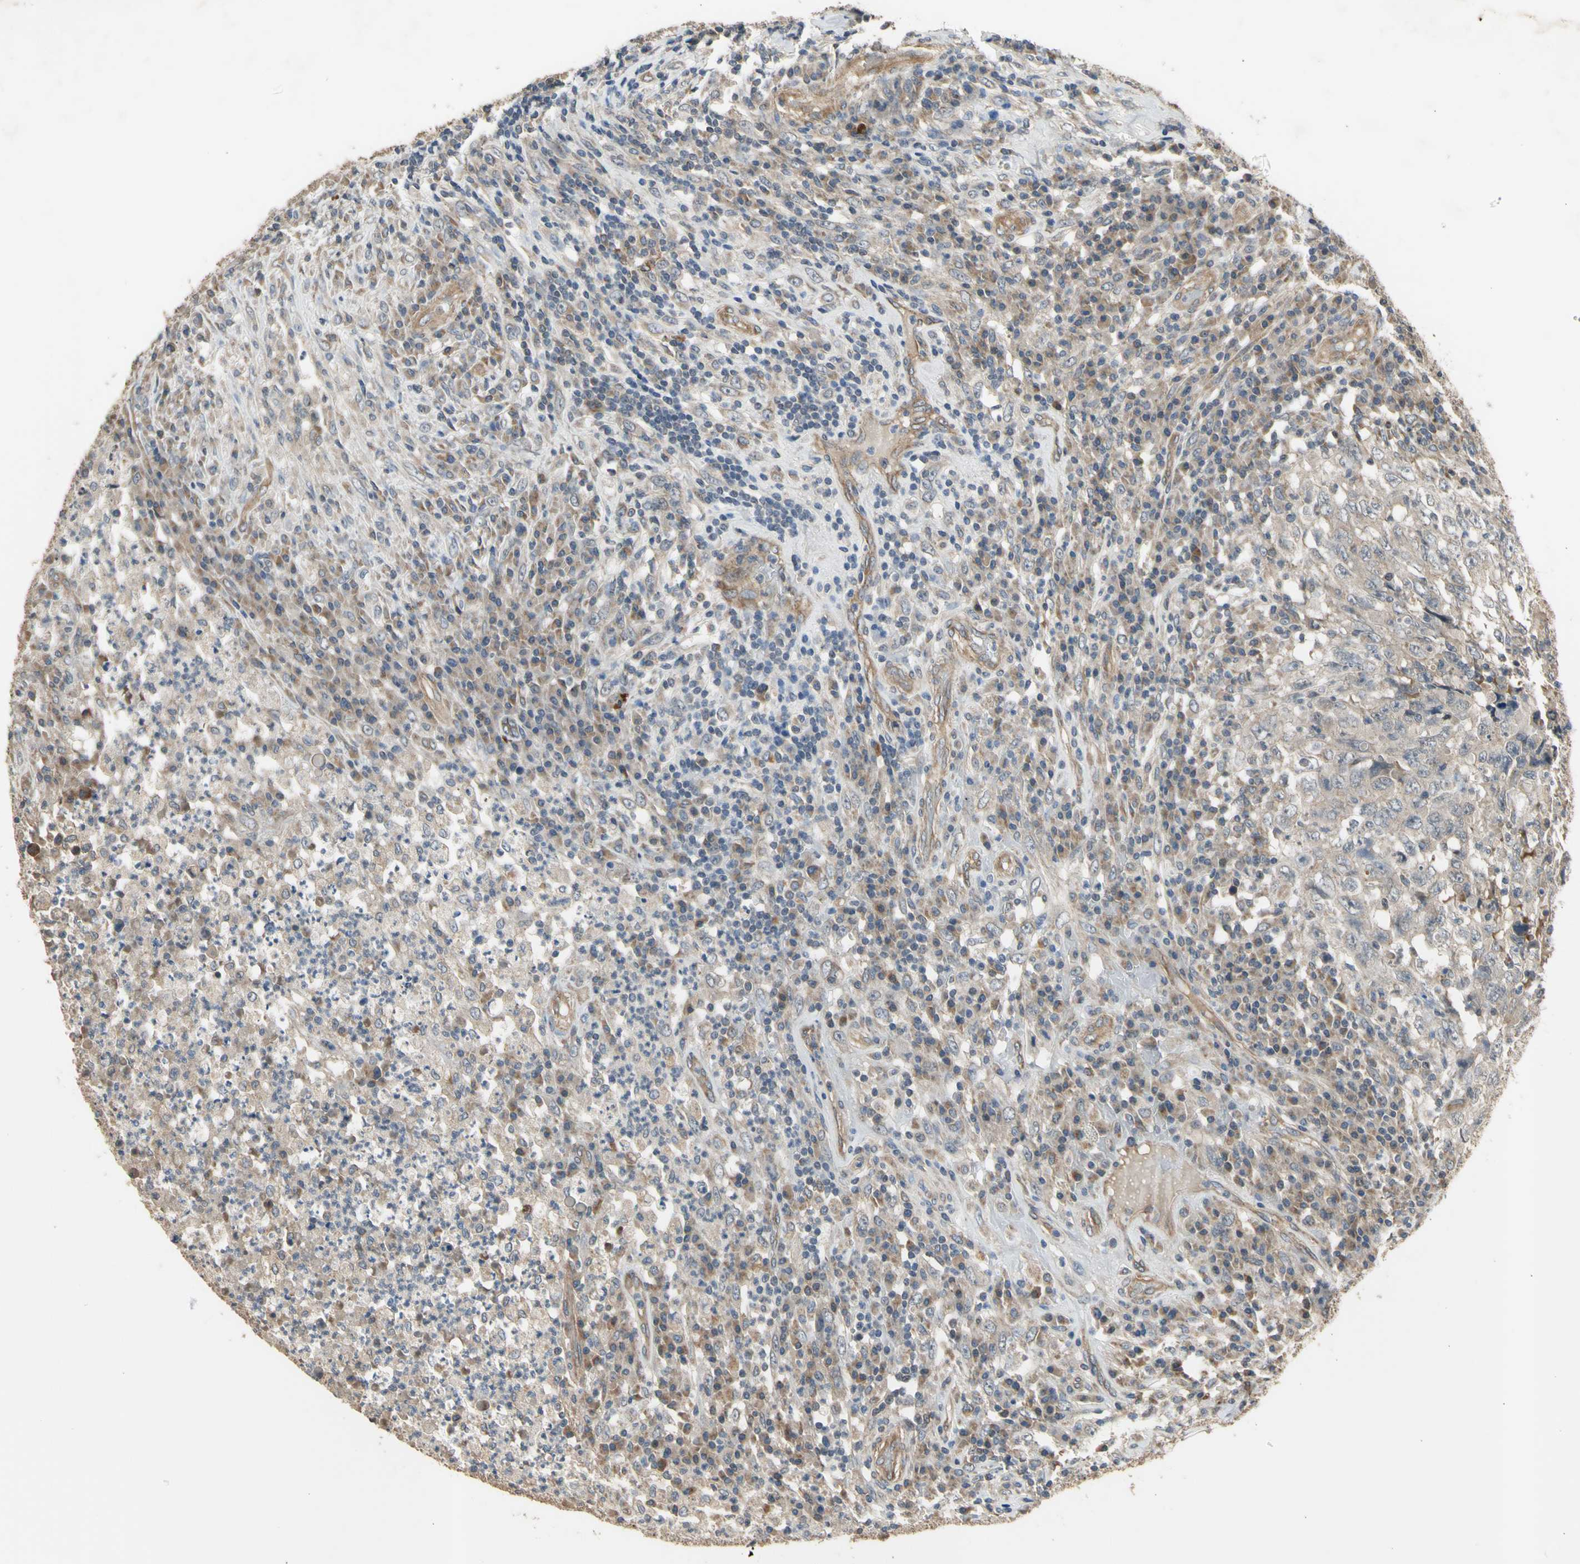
{"staining": {"intensity": "weak", "quantity": "25%-75%", "location": "cytoplasmic/membranous"}, "tissue": "testis cancer", "cell_type": "Tumor cells", "image_type": "cancer", "snomed": [{"axis": "morphology", "description": "Necrosis, NOS"}, {"axis": "morphology", "description": "Carcinoma, Embryonal, NOS"}, {"axis": "topography", "description": "Testis"}], "caption": "Brown immunohistochemical staining in testis cancer exhibits weak cytoplasmic/membranous positivity in approximately 25%-75% of tumor cells.", "gene": "EFNB2", "patient": {"sex": "male", "age": 19}}